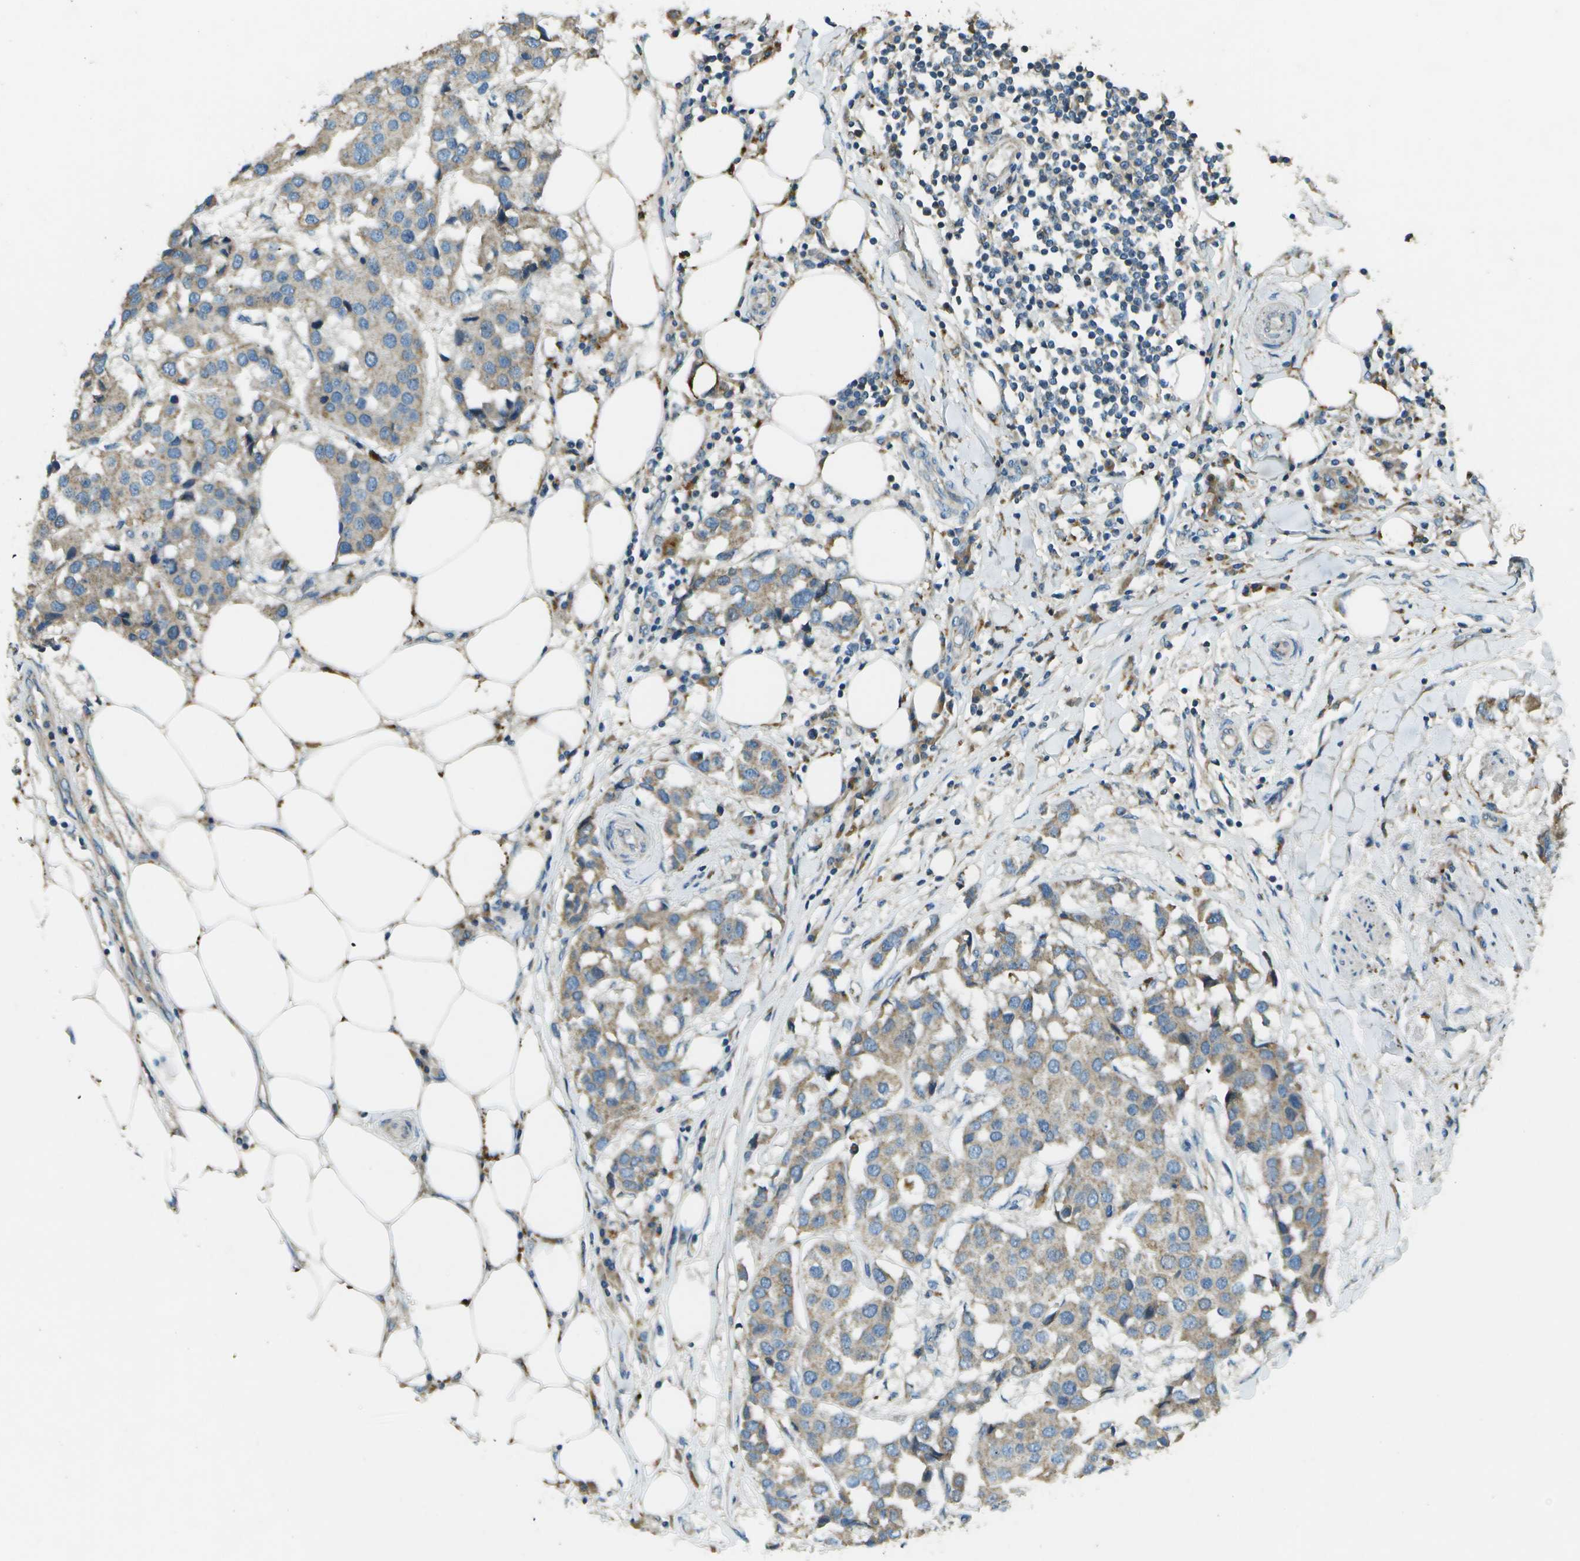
{"staining": {"intensity": "weak", "quantity": "25%-75%", "location": "cytoplasmic/membranous"}, "tissue": "breast cancer", "cell_type": "Tumor cells", "image_type": "cancer", "snomed": [{"axis": "morphology", "description": "Duct carcinoma"}, {"axis": "topography", "description": "Breast"}], "caption": "Immunohistochemistry (IHC) photomicrograph of neoplastic tissue: breast intraductal carcinoma stained using immunohistochemistry (IHC) exhibits low levels of weak protein expression localized specifically in the cytoplasmic/membranous of tumor cells, appearing as a cytoplasmic/membranous brown color.", "gene": "PXYLP1", "patient": {"sex": "female", "age": 80}}